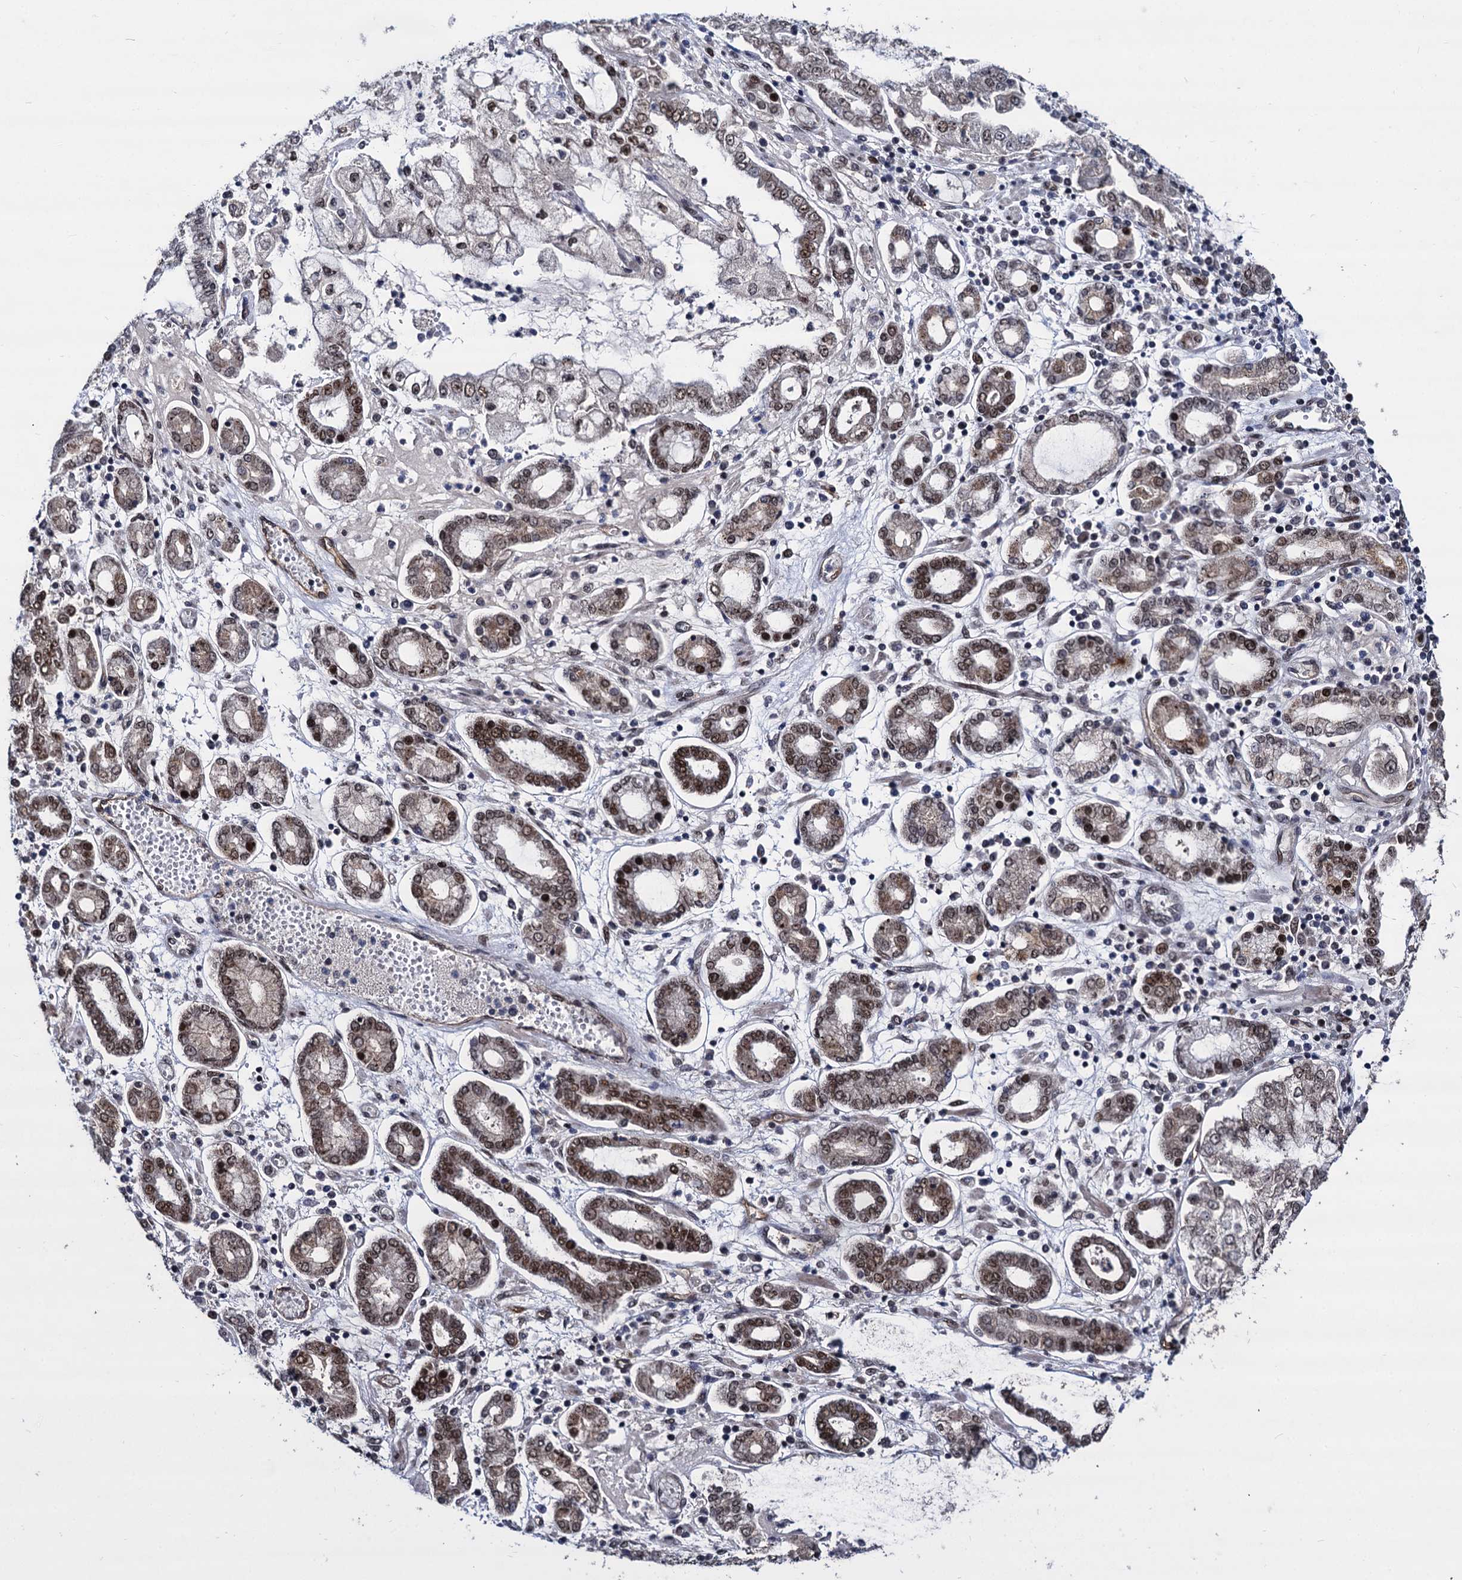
{"staining": {"intensity": "moderate", "quantity": ">75%", "location": "nuclear"}, "tissue": "stomach cancer", "cell_type": "Tumor cells", "image_type": "cancer", "snomed": [{"axis": "morphology", "description": "Adenocarcinoma, NOS"}, {"axis": "topography", "description": "Stomach"}], "caption": "Human stomach cancer (adenocarcinoma) stained with a protein marker exhibits moderate staining in tumor cells.", "gene": "GALNT11", "patient": {"sex": "male", "age": 76}}